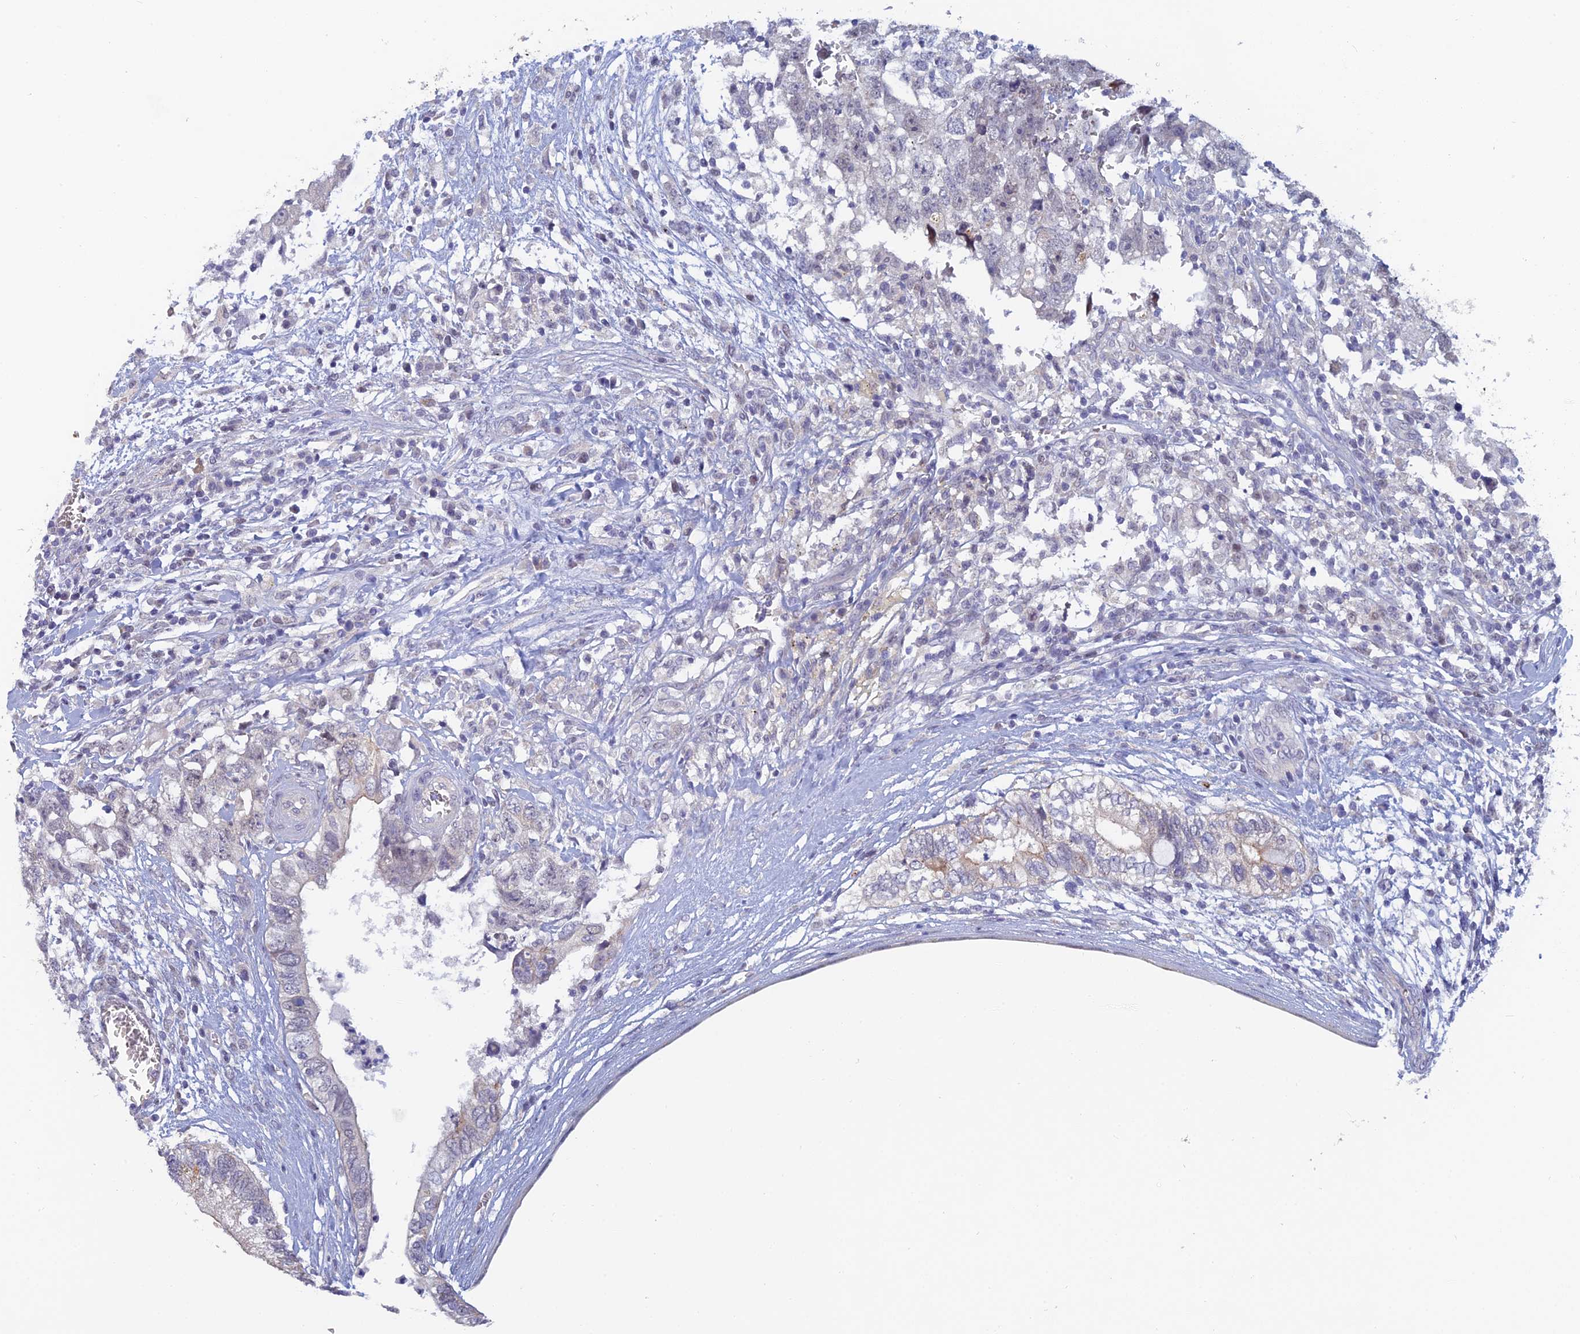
{"staining": {"intensity": "negative", "quantity": "none", "location": "none"}, "tissue": "testis cancer", "cell_type": "Tumor cells", "image_type": "cancer", "snomed": [{"axis": "morphology", "description": "Seminoma, NOS"}, {"axis": "morphology", "description": "Carcinoma, Embryonal, NOS"}, {"axis": "topography", "description": "Testis"}], "caption": "Immunohistochemical staining of embryonal carcinoma (testis) reveals no significant staining in tumor cells.", "gene": "GIPC1", "patient": {"sex": "male", "age": 29}}